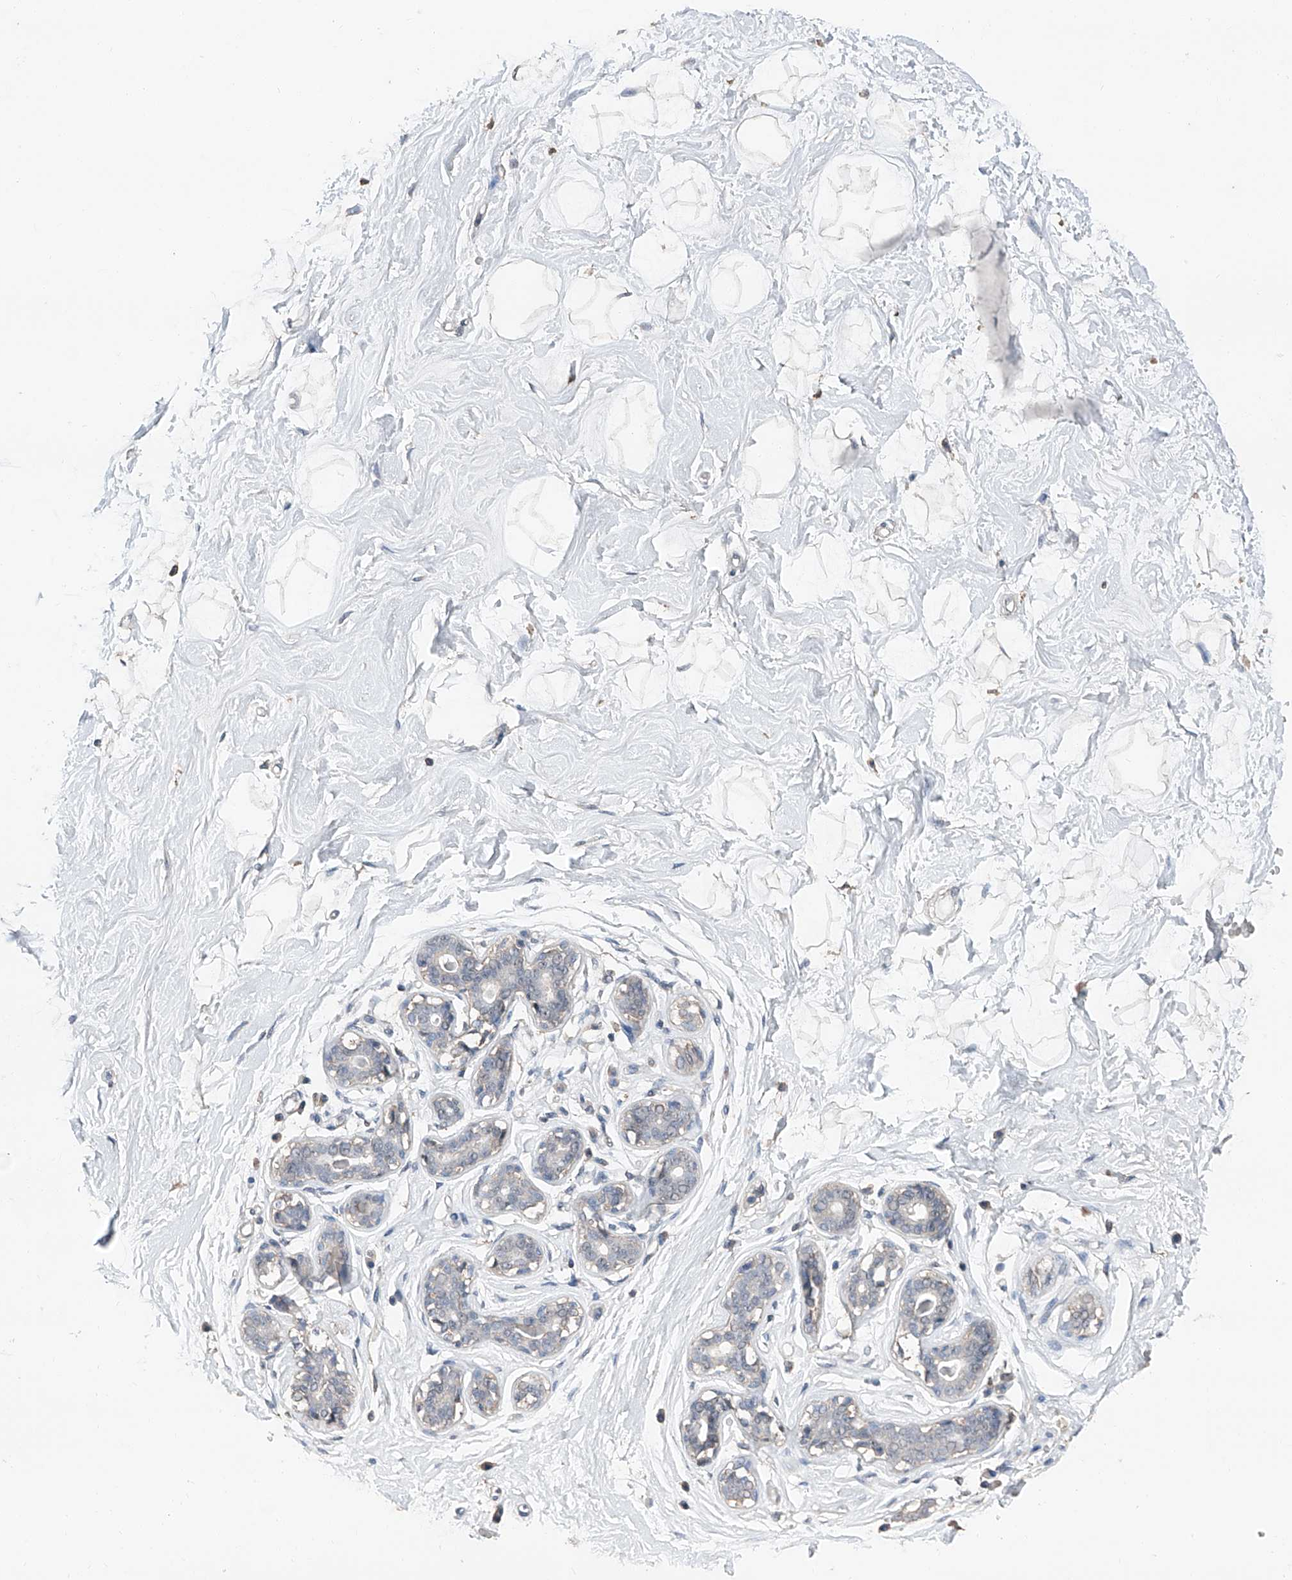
{"staining": {"intensity": "negative", "quantity": "none", "location": "none"}, "tissue": "breast", "cell_type": "Adipocytes", "image_type": "normal", "snomed": [{"axis": "morphology", "description": "Normal tissue, NOS"}, {"axis": "morphology", "description": "Adenoma, NOS"}, {"axis": "topography", "description": "Breast"}], "caption": "There is no significant staining in adipocytes of breast. (DAB (3,3'-diaminobenzidine) immunohistochemistry with hematoxylin counter stain).", "gene": "MAMLD1", "patient": {"sex": "female", "age": 23}}